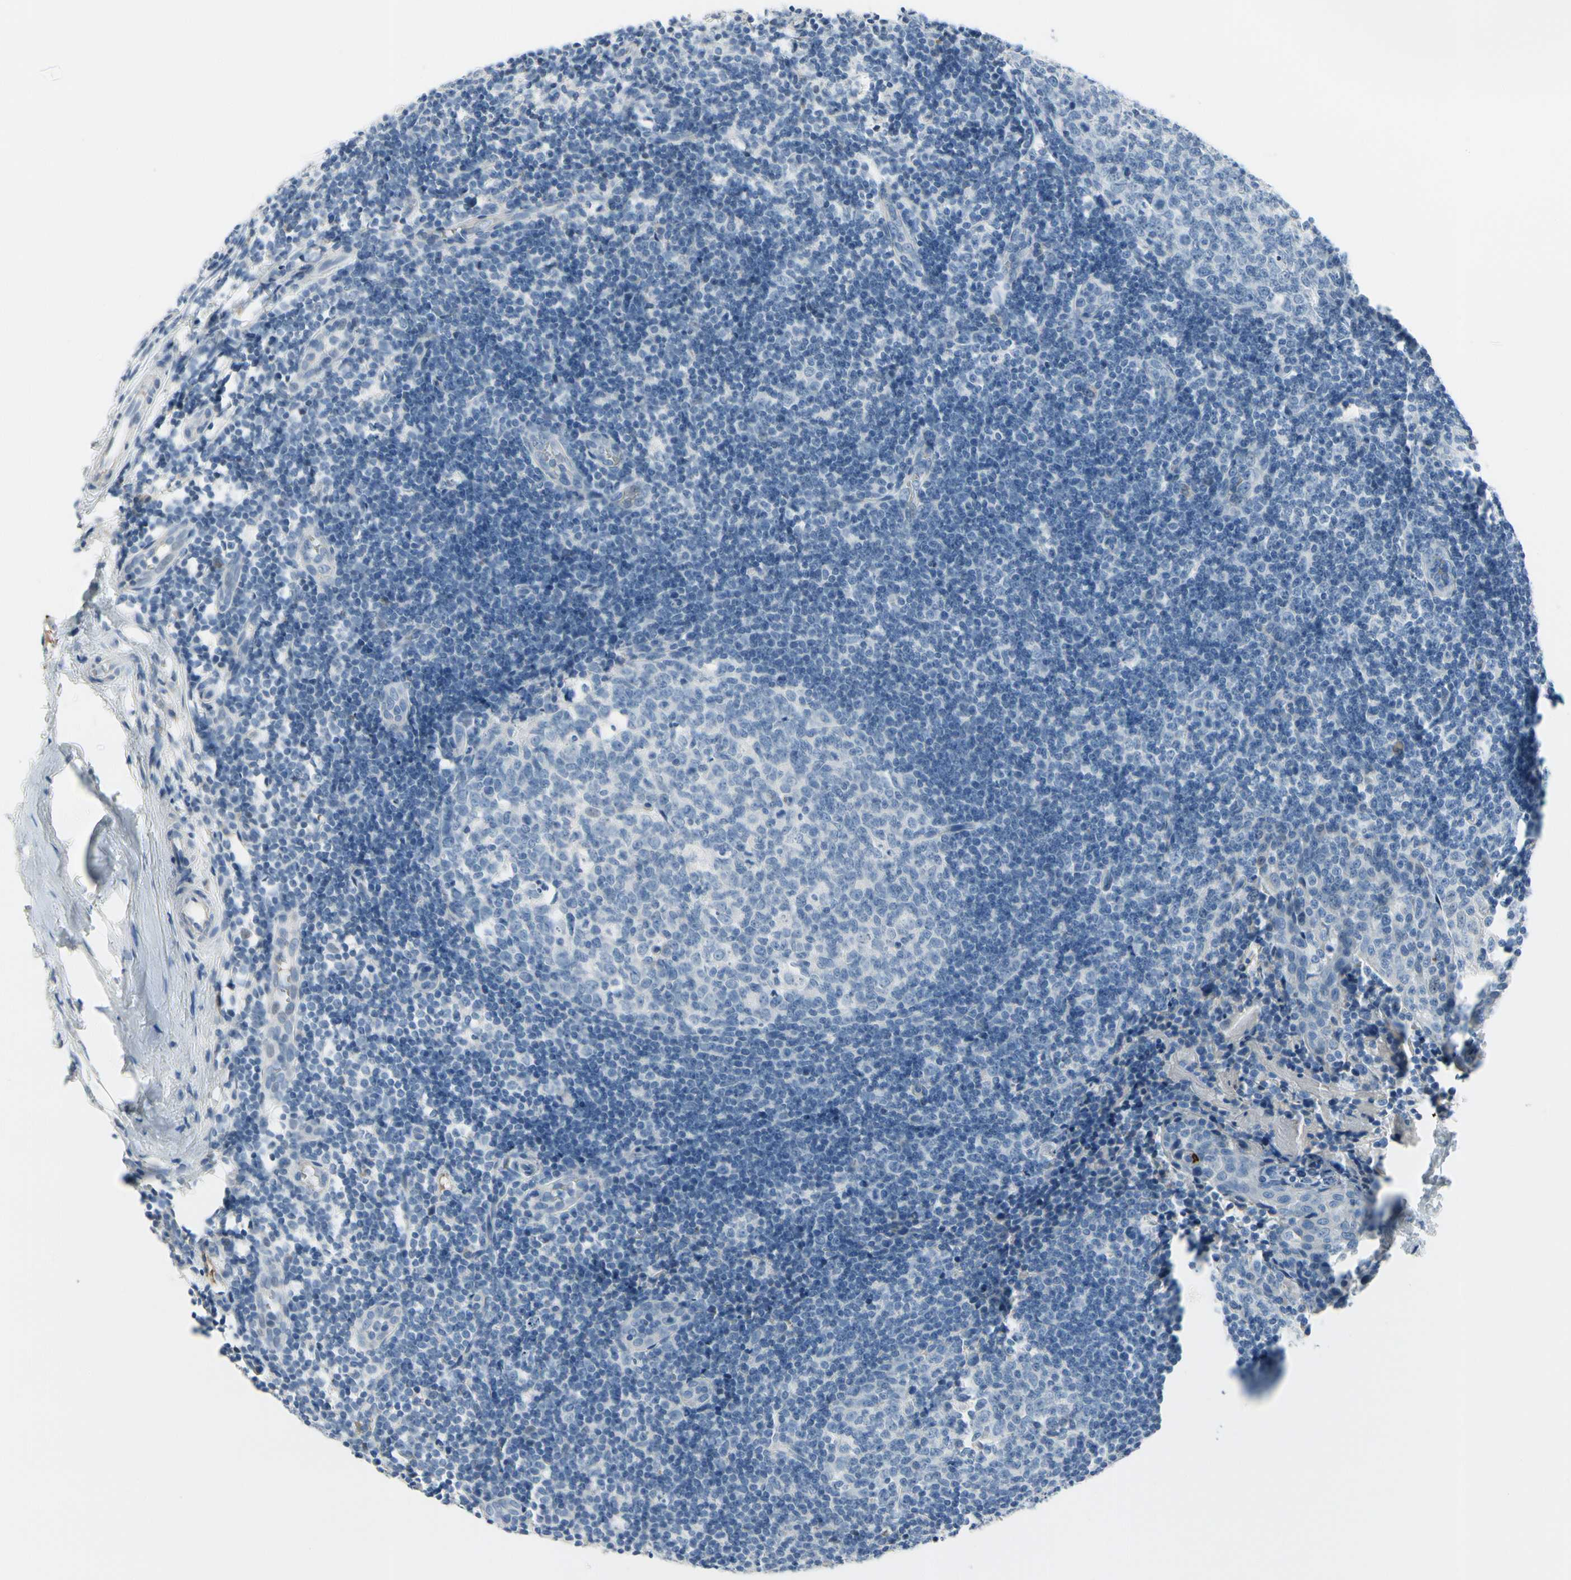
{"staining": {"intensity": "negative", "quantity": "none", "location": "none"}, "tissue": "tonsil", "cell_type": "Germinal center cells", "image_type": "normal", "snomed": [{"axis": "morphology", "description": "Normal tissue, NOS"}, {"axis": "topography", "description": "Tonsil"}], "caption": "A high-resolution histopathology image shows immunohistochemistry staining of unremarkable tonsil, which shows no significant expression in germinal center cells.", "gene": "MUC5B", "patient": {"sex": "female", "age": 19}}